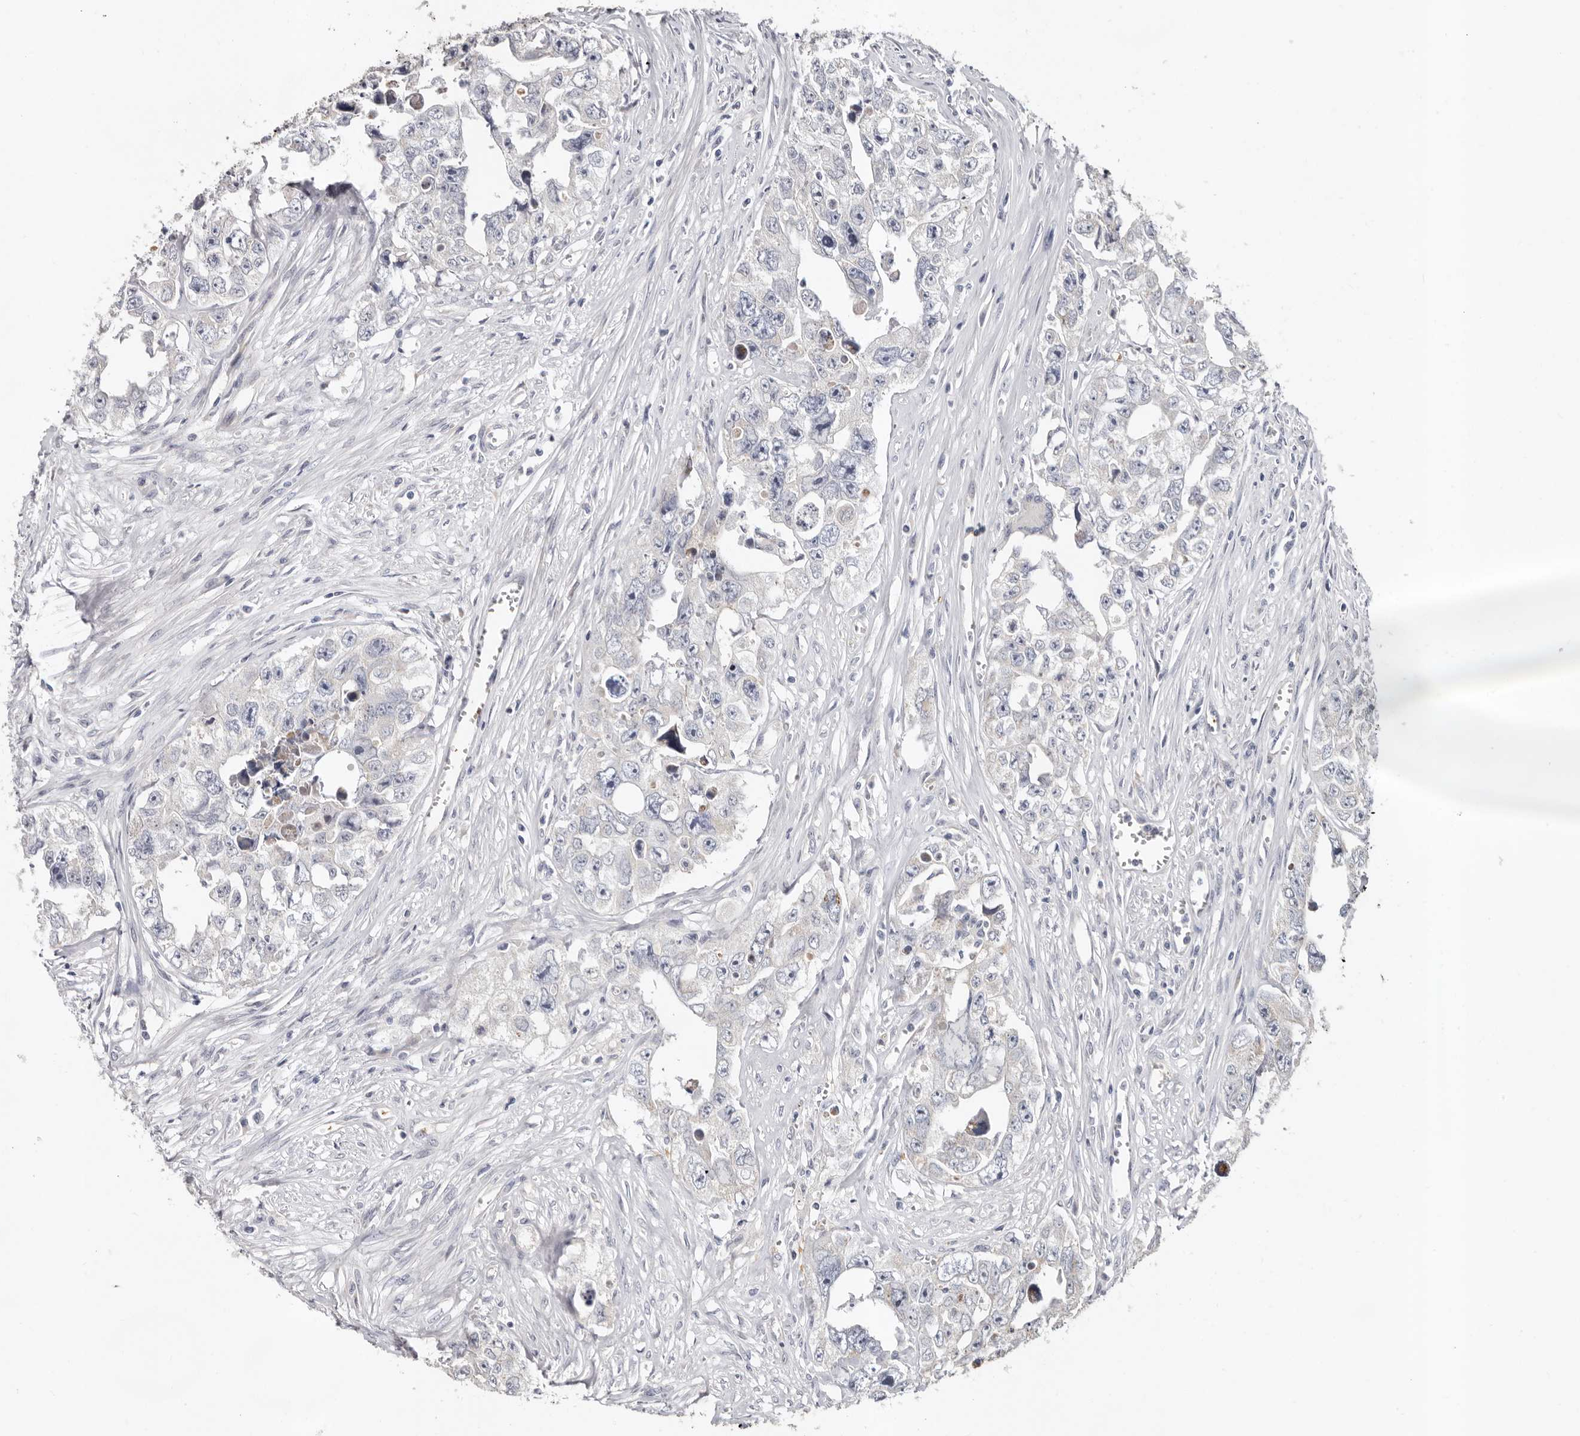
{"staining": {"intensity": "negative", "quantity": "none", "location": "none"}, "tissue": "testis cancer", "cell_type": "Tumor cells", "image_type": "cancer", "snomed": [{"axis": "morphology", "description": "Seminoma, NOS"}, {"axis": "morphology", "description": "Carcinoma, Embryonal, NOS"}, {"axis": "topography", "description": "Testis"}], "caption": "This micrograph is of testis embryonal carcinoma stained with immunohistochemistry (IHC) to label a protein in brown with the nuclei are counter-stained blue. There is no staining in tumor cells.", "gene": "SPTA1", "patient": {"sex": "male", "age": 43}}